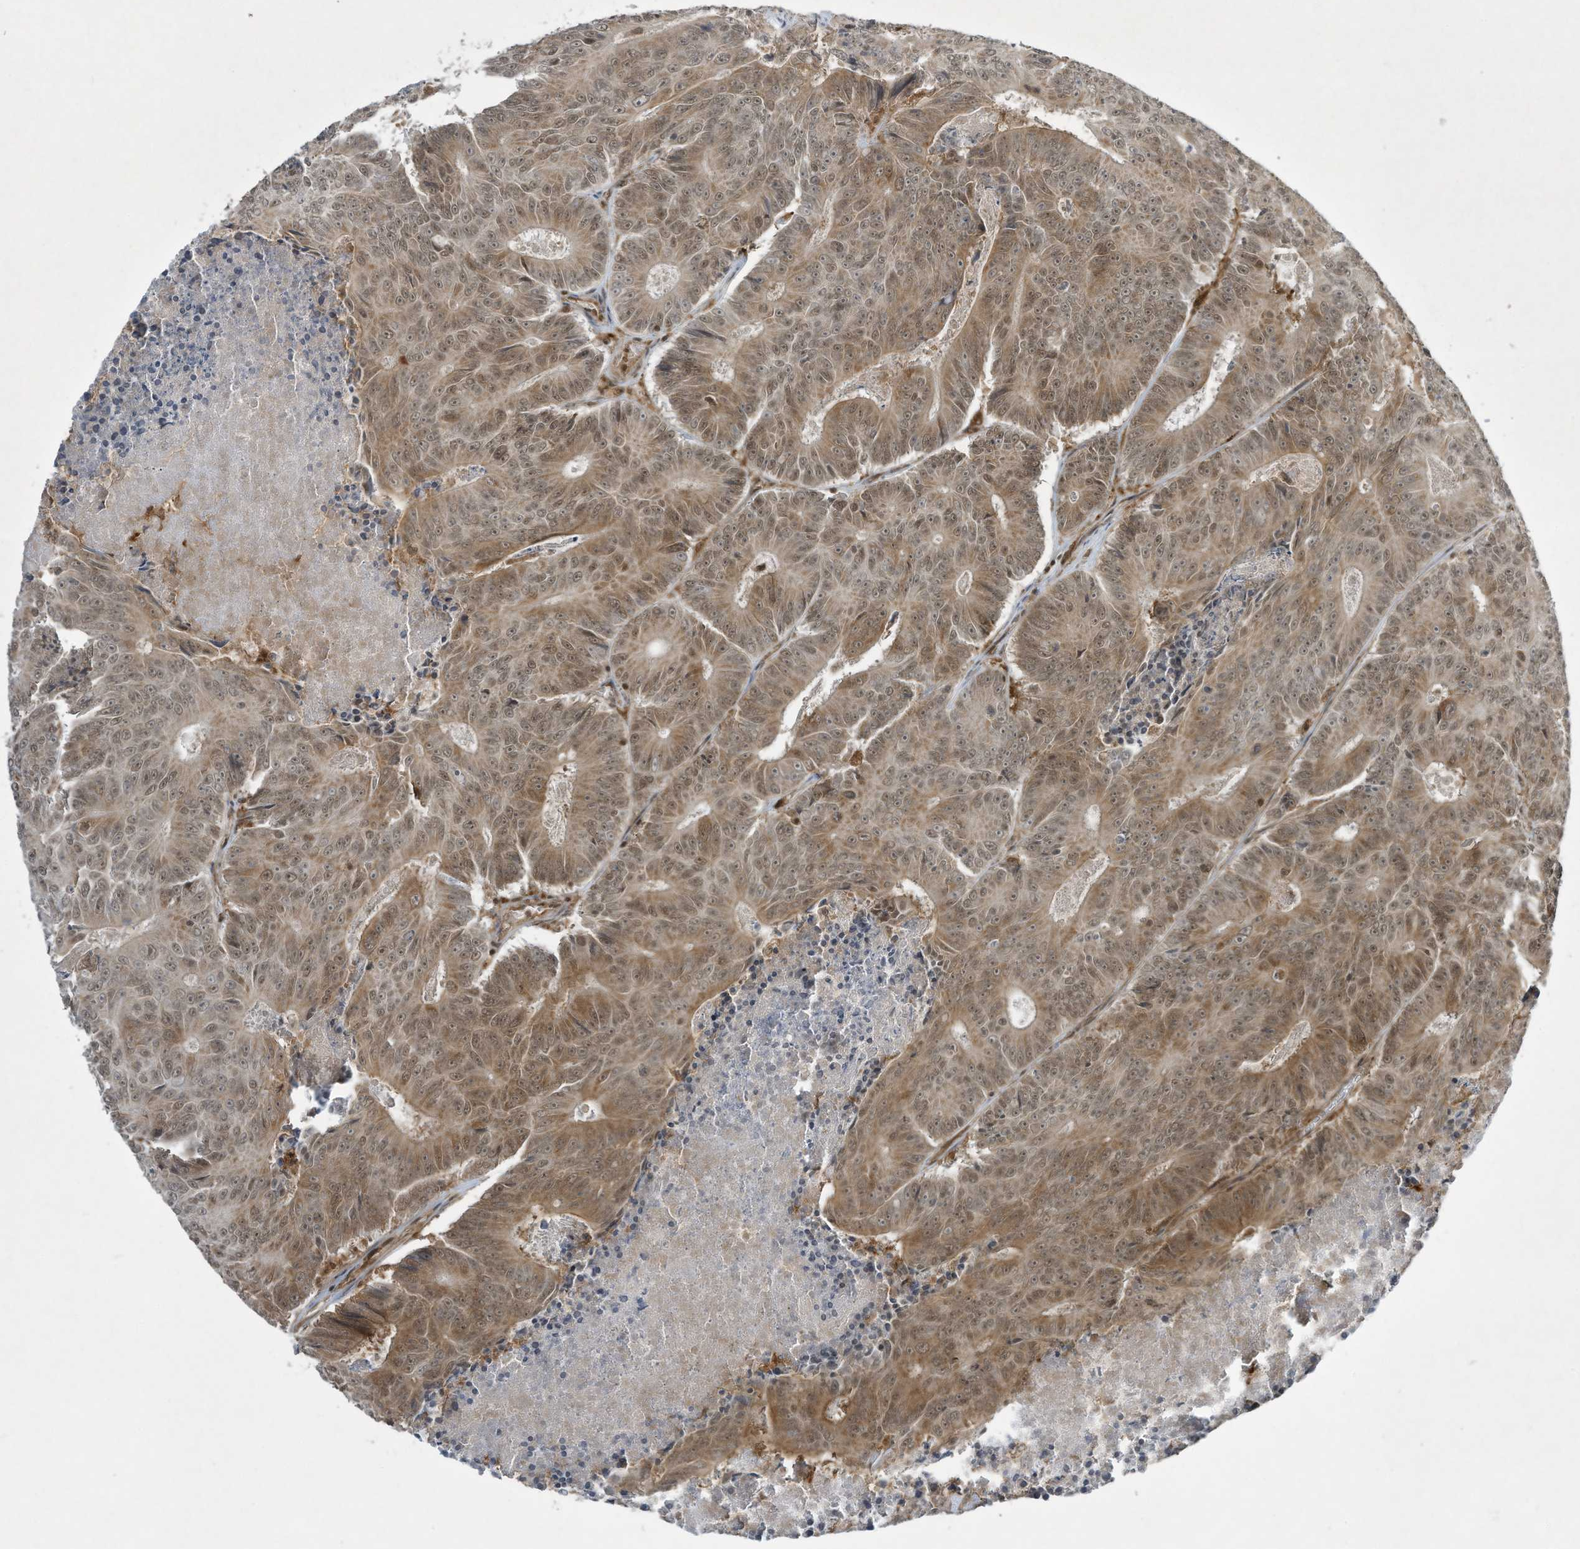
{"staining": {"intensity": "moderate", "quantity": ">75%", "location": "cytoplasmic/membranous,nuclear"}, "tissue": "colorectal cancer", "cell_type": "Tumor cells", "image_type": "cancer", "snomed": [{"axis": "morphology", "description": "Adenocarcinoma, NOS"}, {"axis": "topography", "description": "Colon"}], "caption": "DAB (3,3'-diaminobenzidine) immunohistochemical staining of colorectal cancer (adenocarcinoma) demonstrates moderate cytoplasmic/membranous and nuclear protein expression in about >75% of tumor cells.", "gene": "CERT1", "patient": {"sex": "male", "age": 83}}